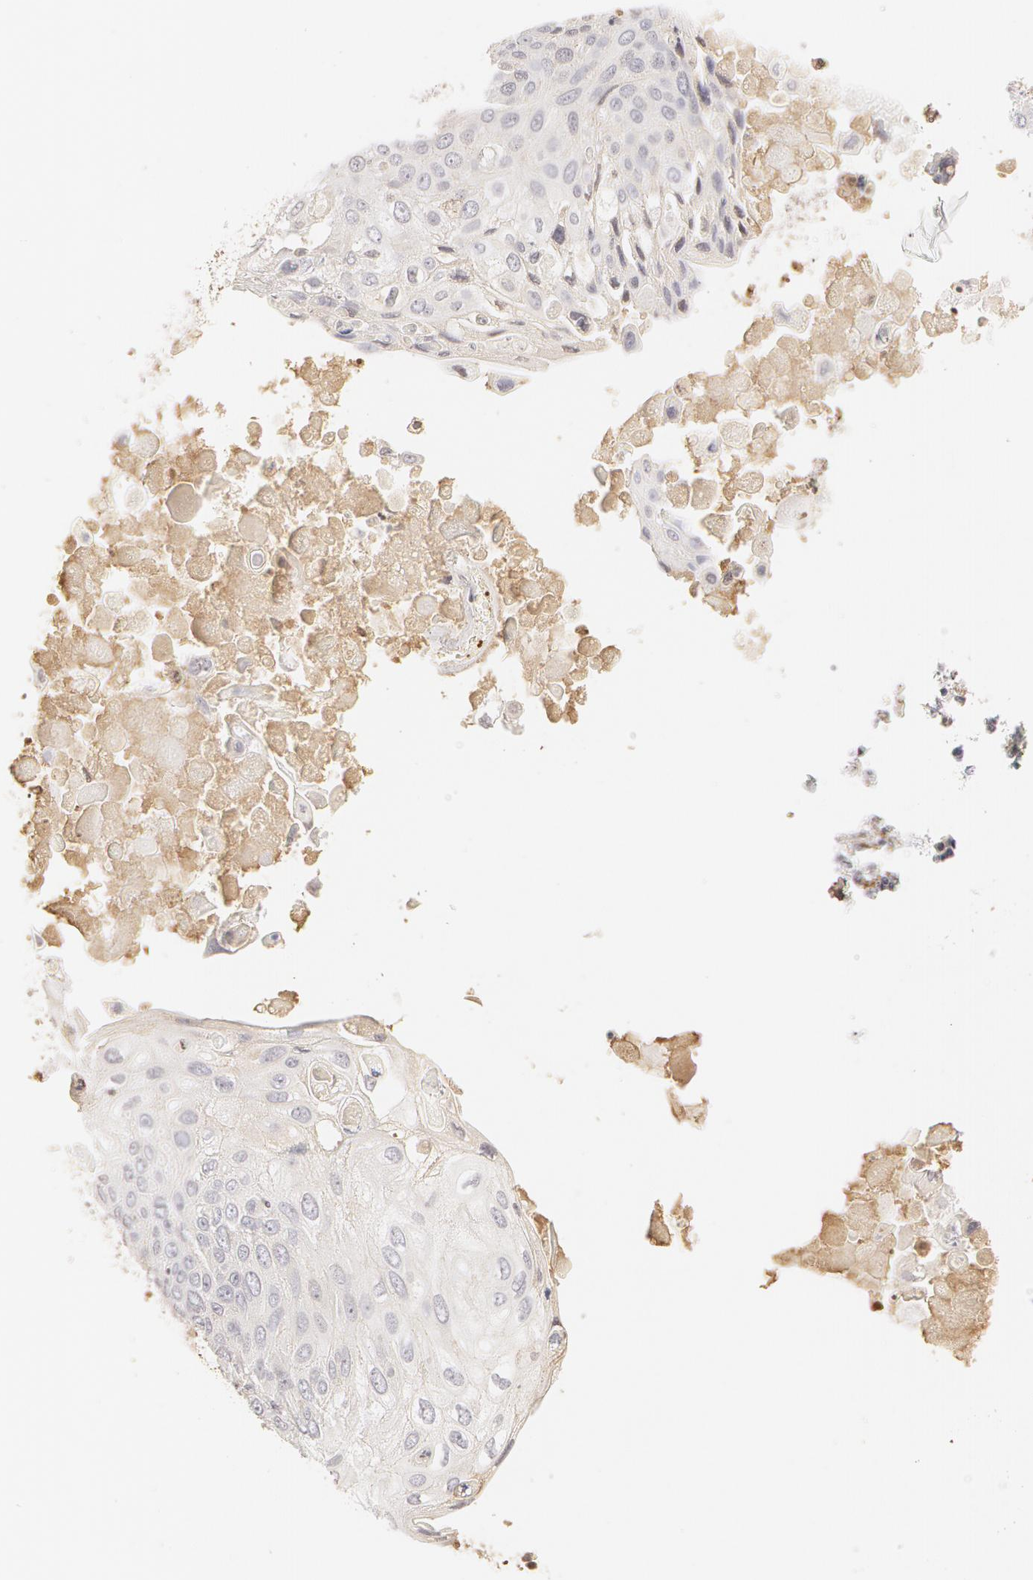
{"staining": {"intensity": "negative", "quantity": "none", "location": "none"}, "tissue": "lung cancer", "cell_type": "Tumor cells", "image_type": "cancer", "snomed": [{"axis": "morphology", "description": "Adenocarcinoma, NOS"}, {"axis": "topography", "description": "Lung"}], "caption": "Immunohistochemical staining of human lung adenocarcinoma shows no significant positivity in tumor cells.", "gene": "VWF", "patient": {"sex": "male", "age": 60}}